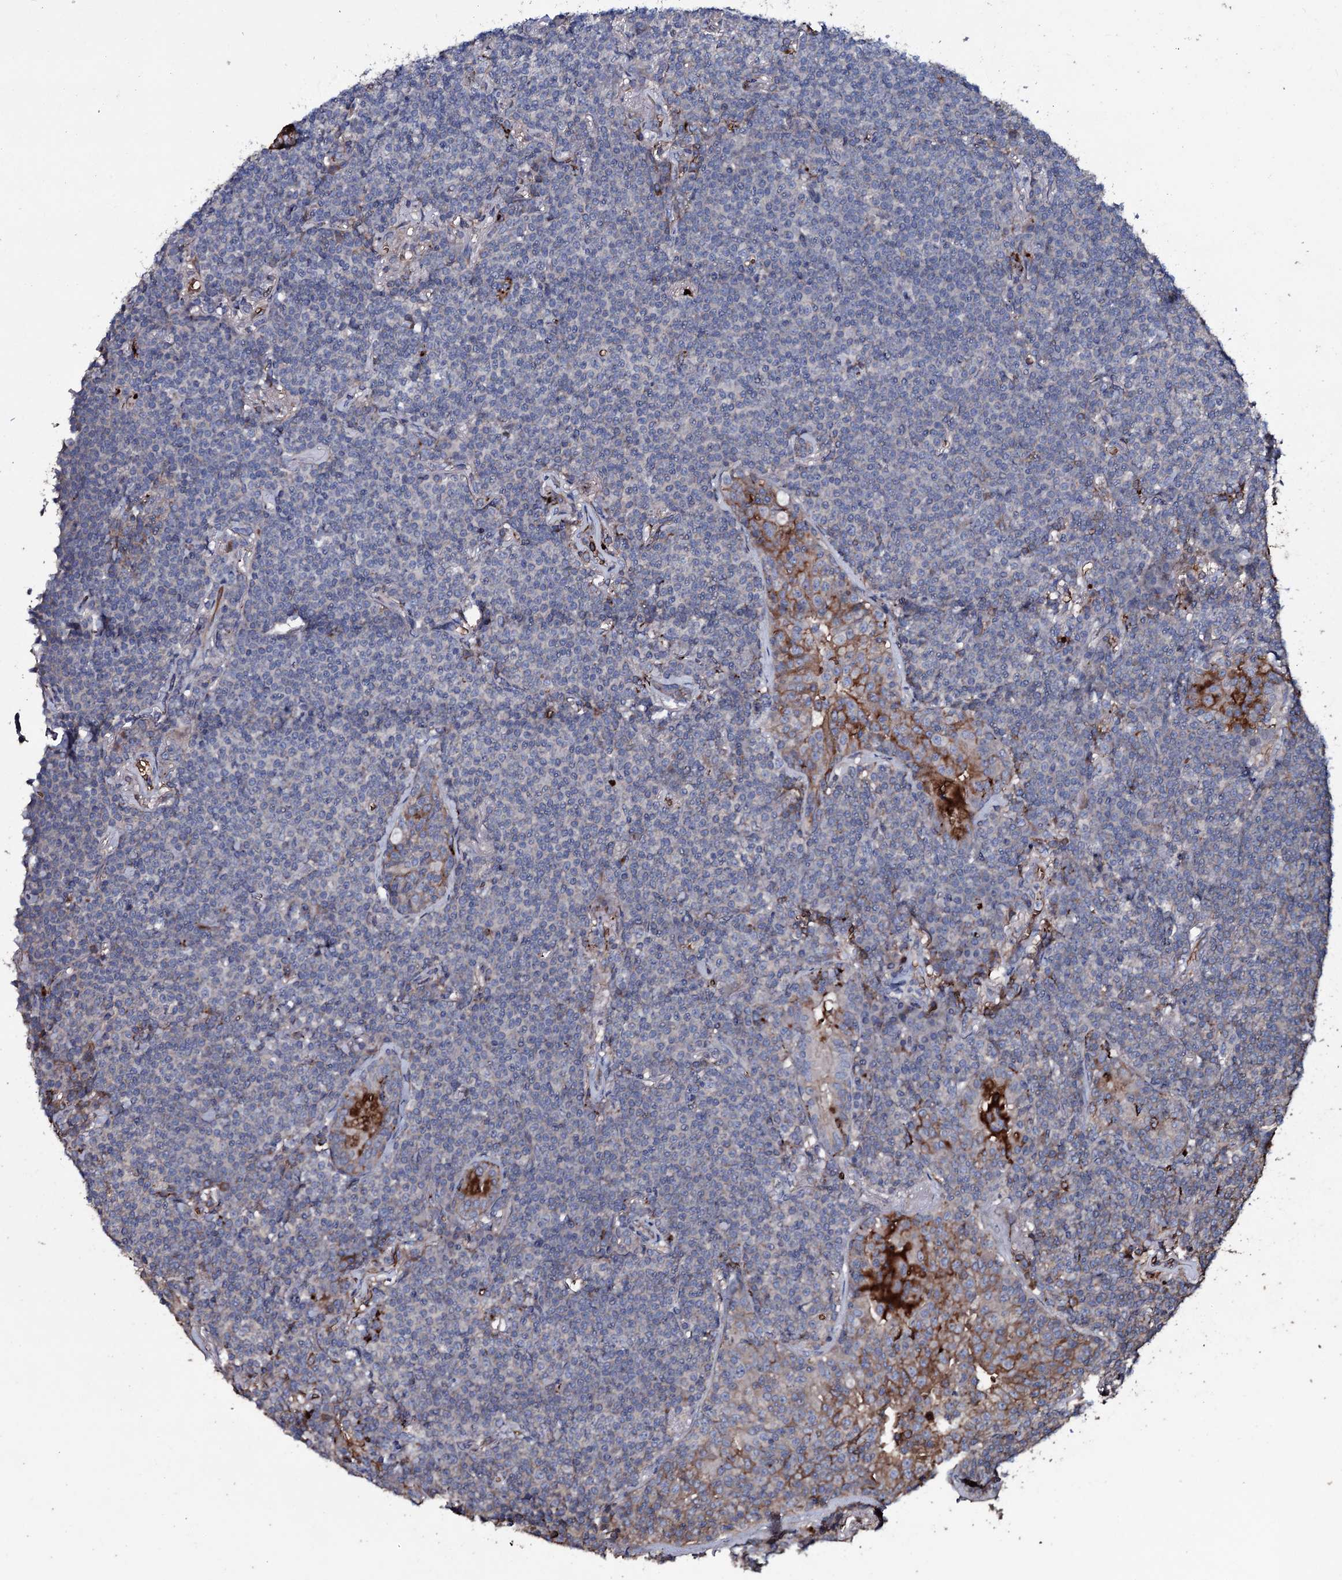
{"staining": {"intensity": "negative", "quantity": "none", "location": "none"}, "tissue": "lymphoma", "cell_type": "Tumor cells", "image_type": "cancer", "snomed": [{"axis": "morphology", "description": "Malignant lymphoma, non-Hodgkin's type, Low grade"}, {"axis": "topography", "description": "Lung"}], "caption": "Immunohistochemical staining of low-grade malignant lymphoma, non-Hodgkin's type demonstrates no significant staining in tumor cells.", "gene": "ZSWIM8", "patient": {"sex": "female", "age": 71}}